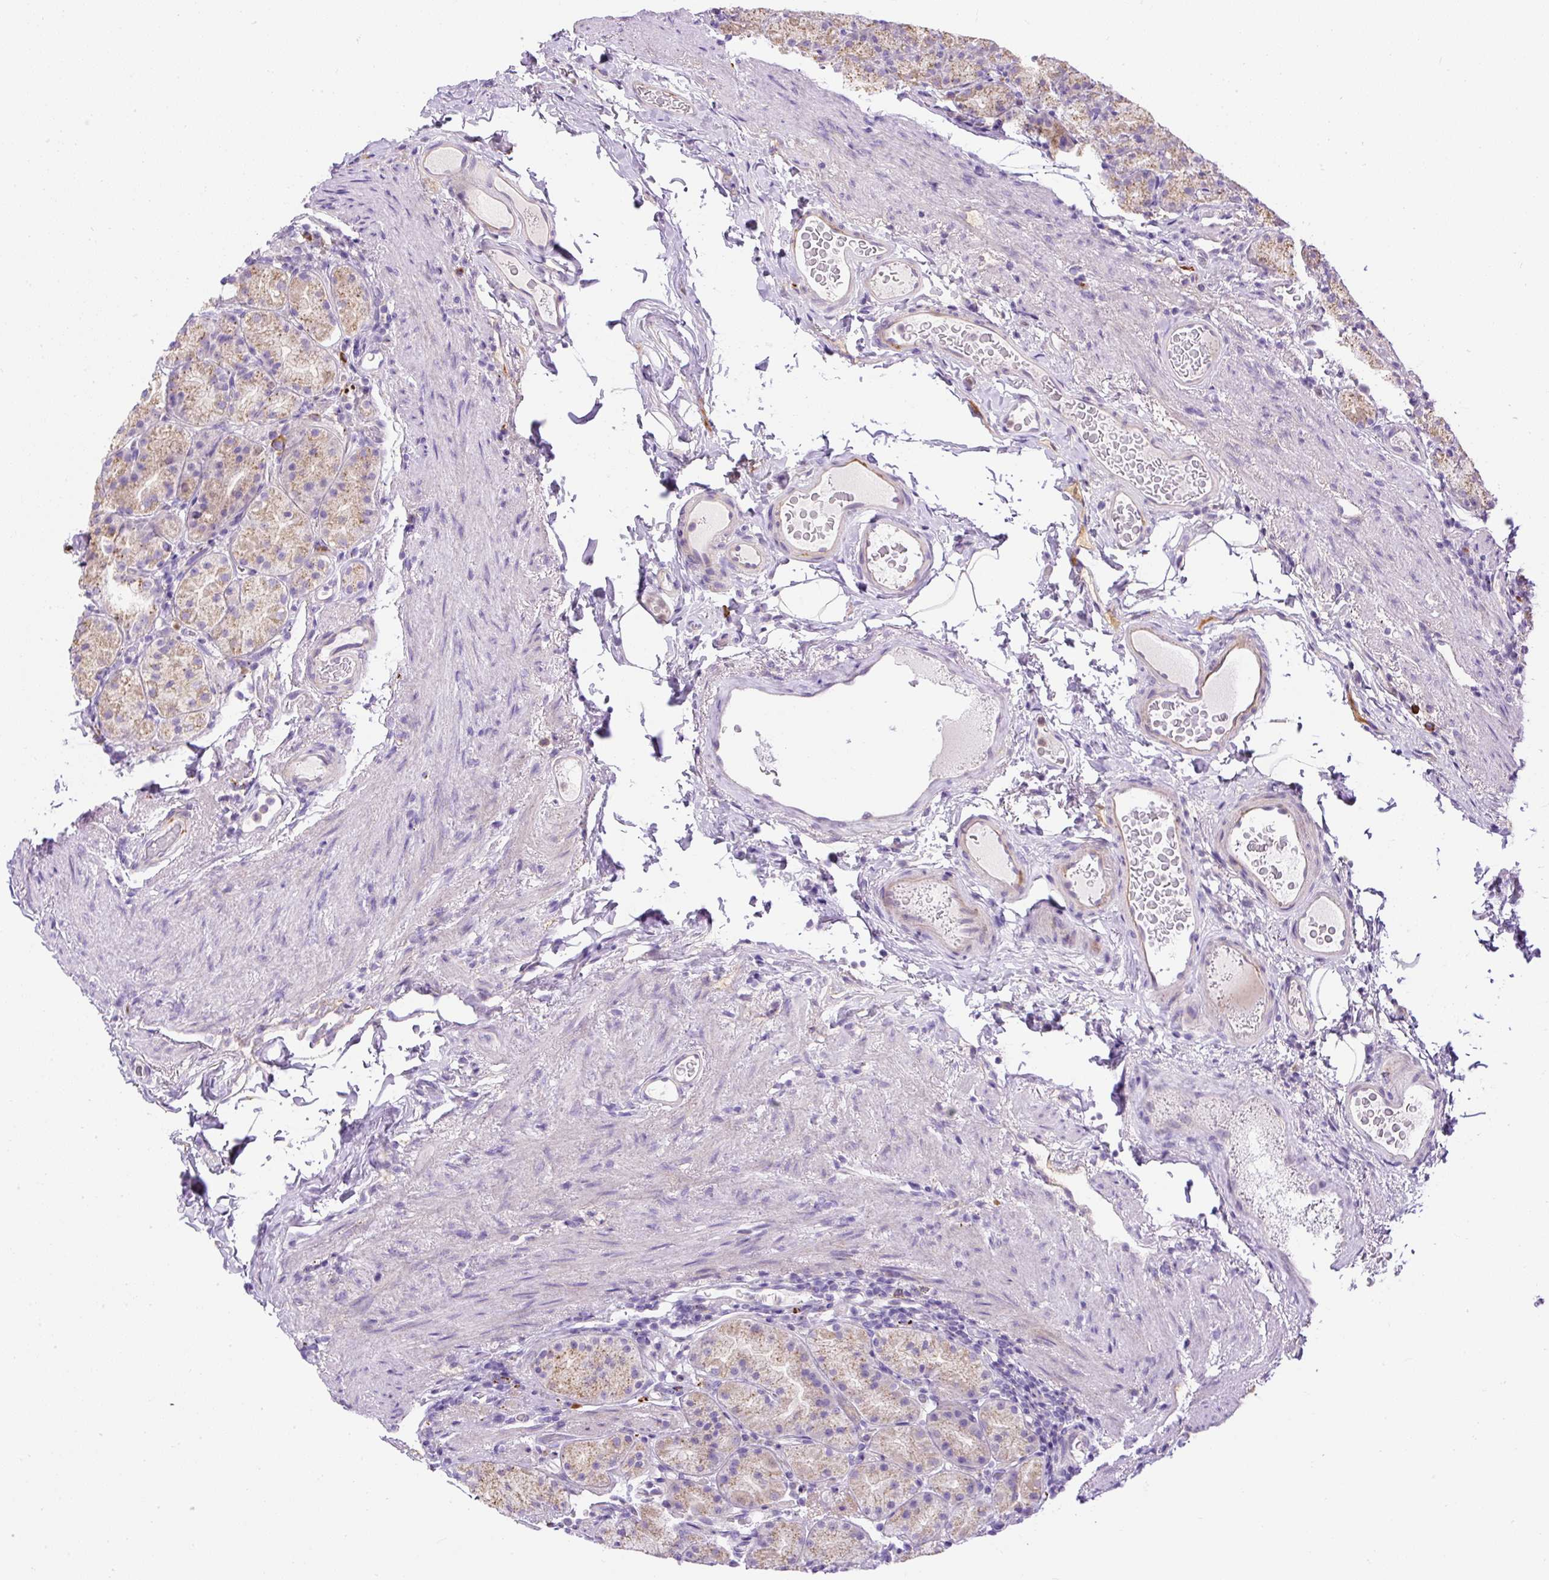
{"staining": {"intensity": "weak", "quantity": "<25%", "location": "cytoplasmic/membranous"}, "tissue": "stomach", "cell_type": "Glandular cells", "image_type": "normal", "snomed": [{"axis": "morphology", "description": "Normal tissue, NOS"}, {"axis": "topography", "description": "Stomach, upper"}, {"axis": "topography", "description": "Stomach"}], "caption": "Glandular cells show no significant staining in unremarkable stomach.", "gene": "CFAP47", "patient": {"sex": "male", "age": 68}}